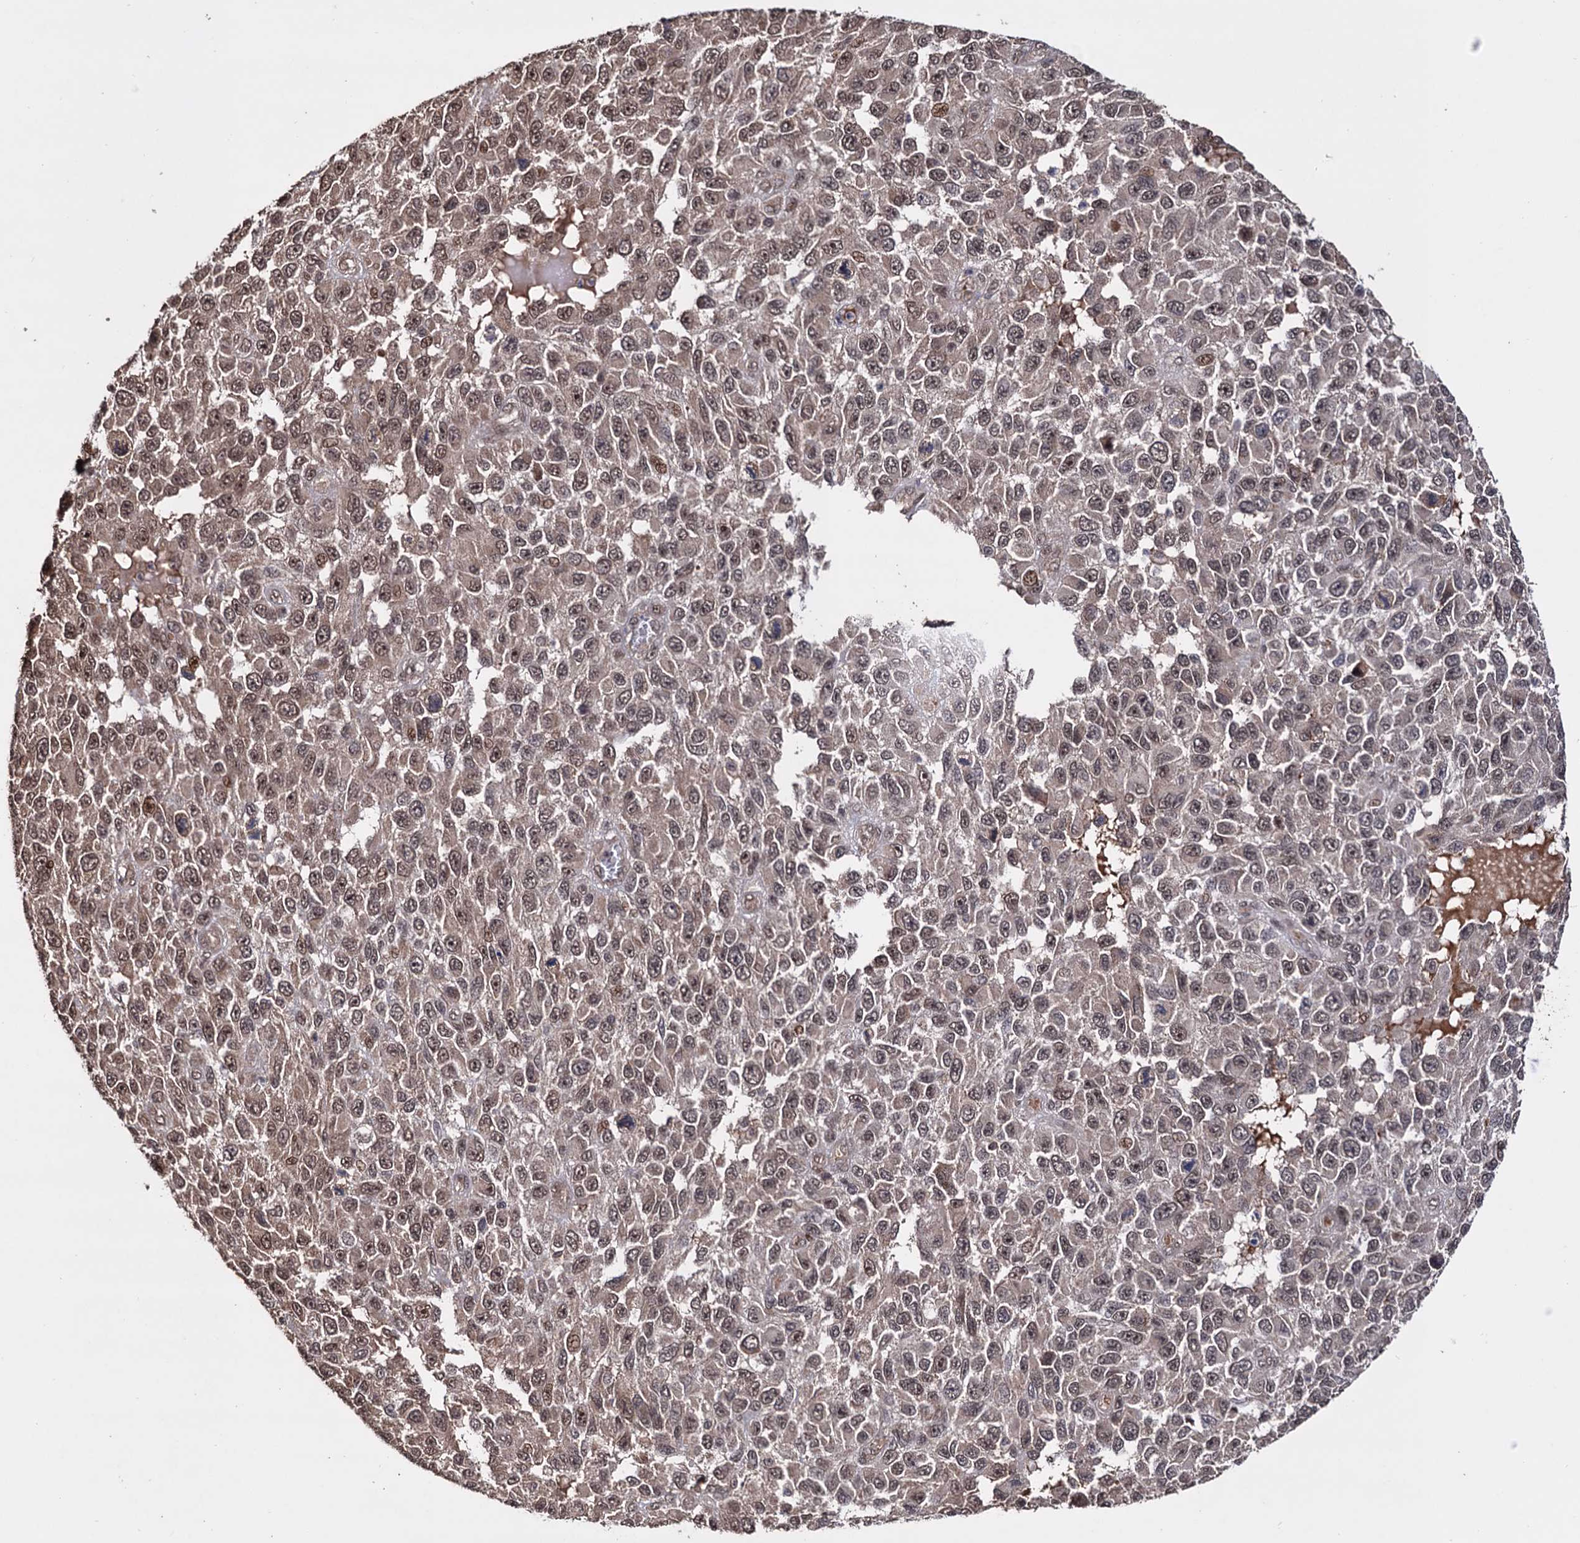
{"staining": {"intensity": "weak", "quantity": ">75%", "location": "cytoplasmic/membranous,nuclear"}, "tissue": "melanoma", "cell_type": "Tumor cells", "image_type": "cancer", "snomed": [{"axis": "morphology", "description": "Normal tissue, NOS"}, {"axis": "morphology", "description": "Malignant melanoma, NOS"}, {"axis": "topography", "description": "Skin"}], "caption": "Malignant melanoma tissue displays weak cytoplasmic/membranous and nuclear staining in approximately >75% of tumor cells", "gene": "KLF5", "patient": {"sex": "female", "age": 96}}